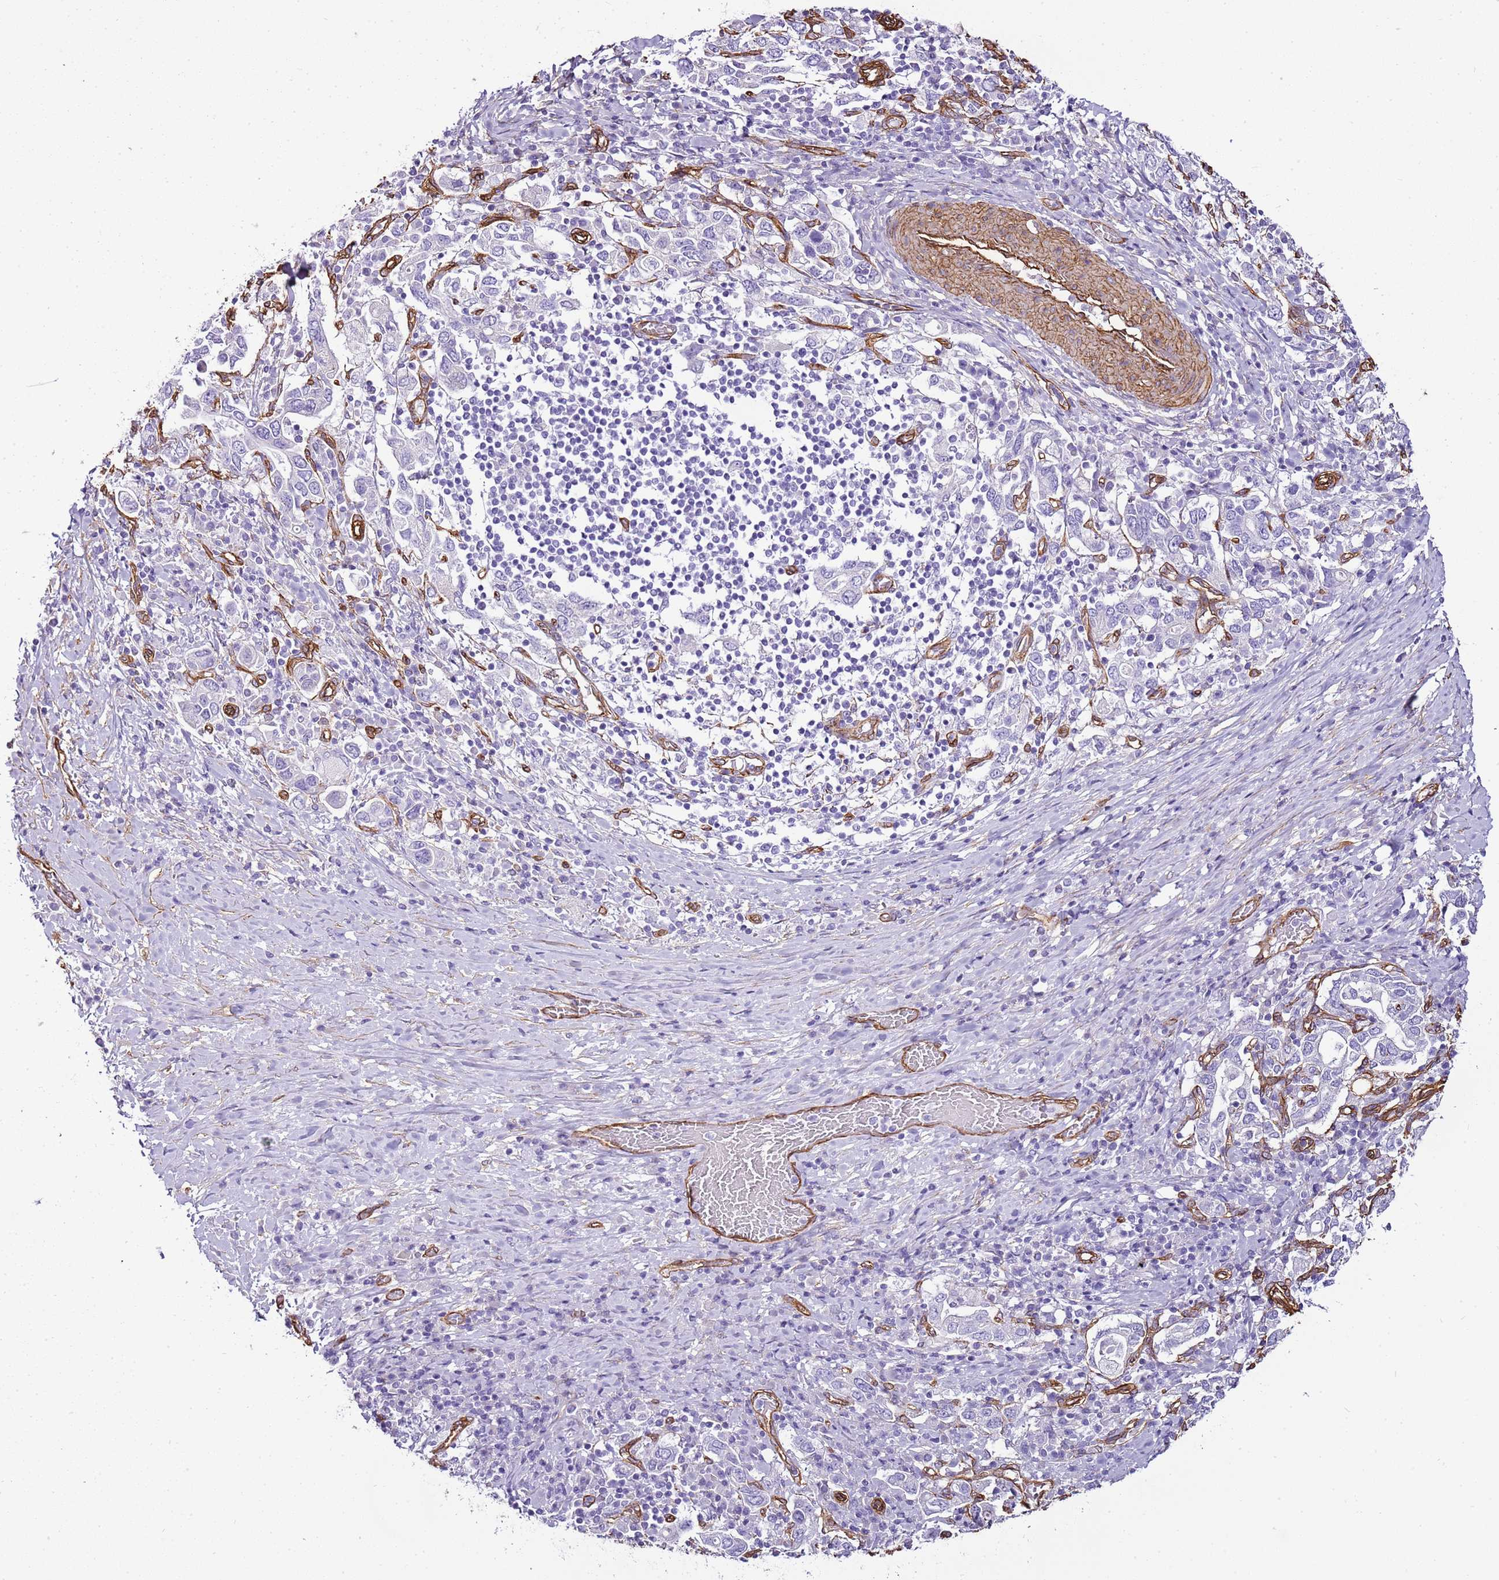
{"staining": {"intensity": "negative", "quantity": "none", "location": "none"}, "tissue": "stomach cancer", "cell_type": "Tumor cells", "image_type": "cancer", "snomed": [{"axis": "morphology", "description": "Adenocarcinoma, NOS"}, {"axis": "topography", "description": "Stomach, upper"}, {"axis": "topography", "description": "Stomach"}], "caption": "This is an immunohistochemistry (IHC) photomicrograph of stomach cancer (adenocarcinoma). There is no positivity in tumor cells.", "gene": "CTDSPL", "patient": {"sex": "male", "age": 62}}